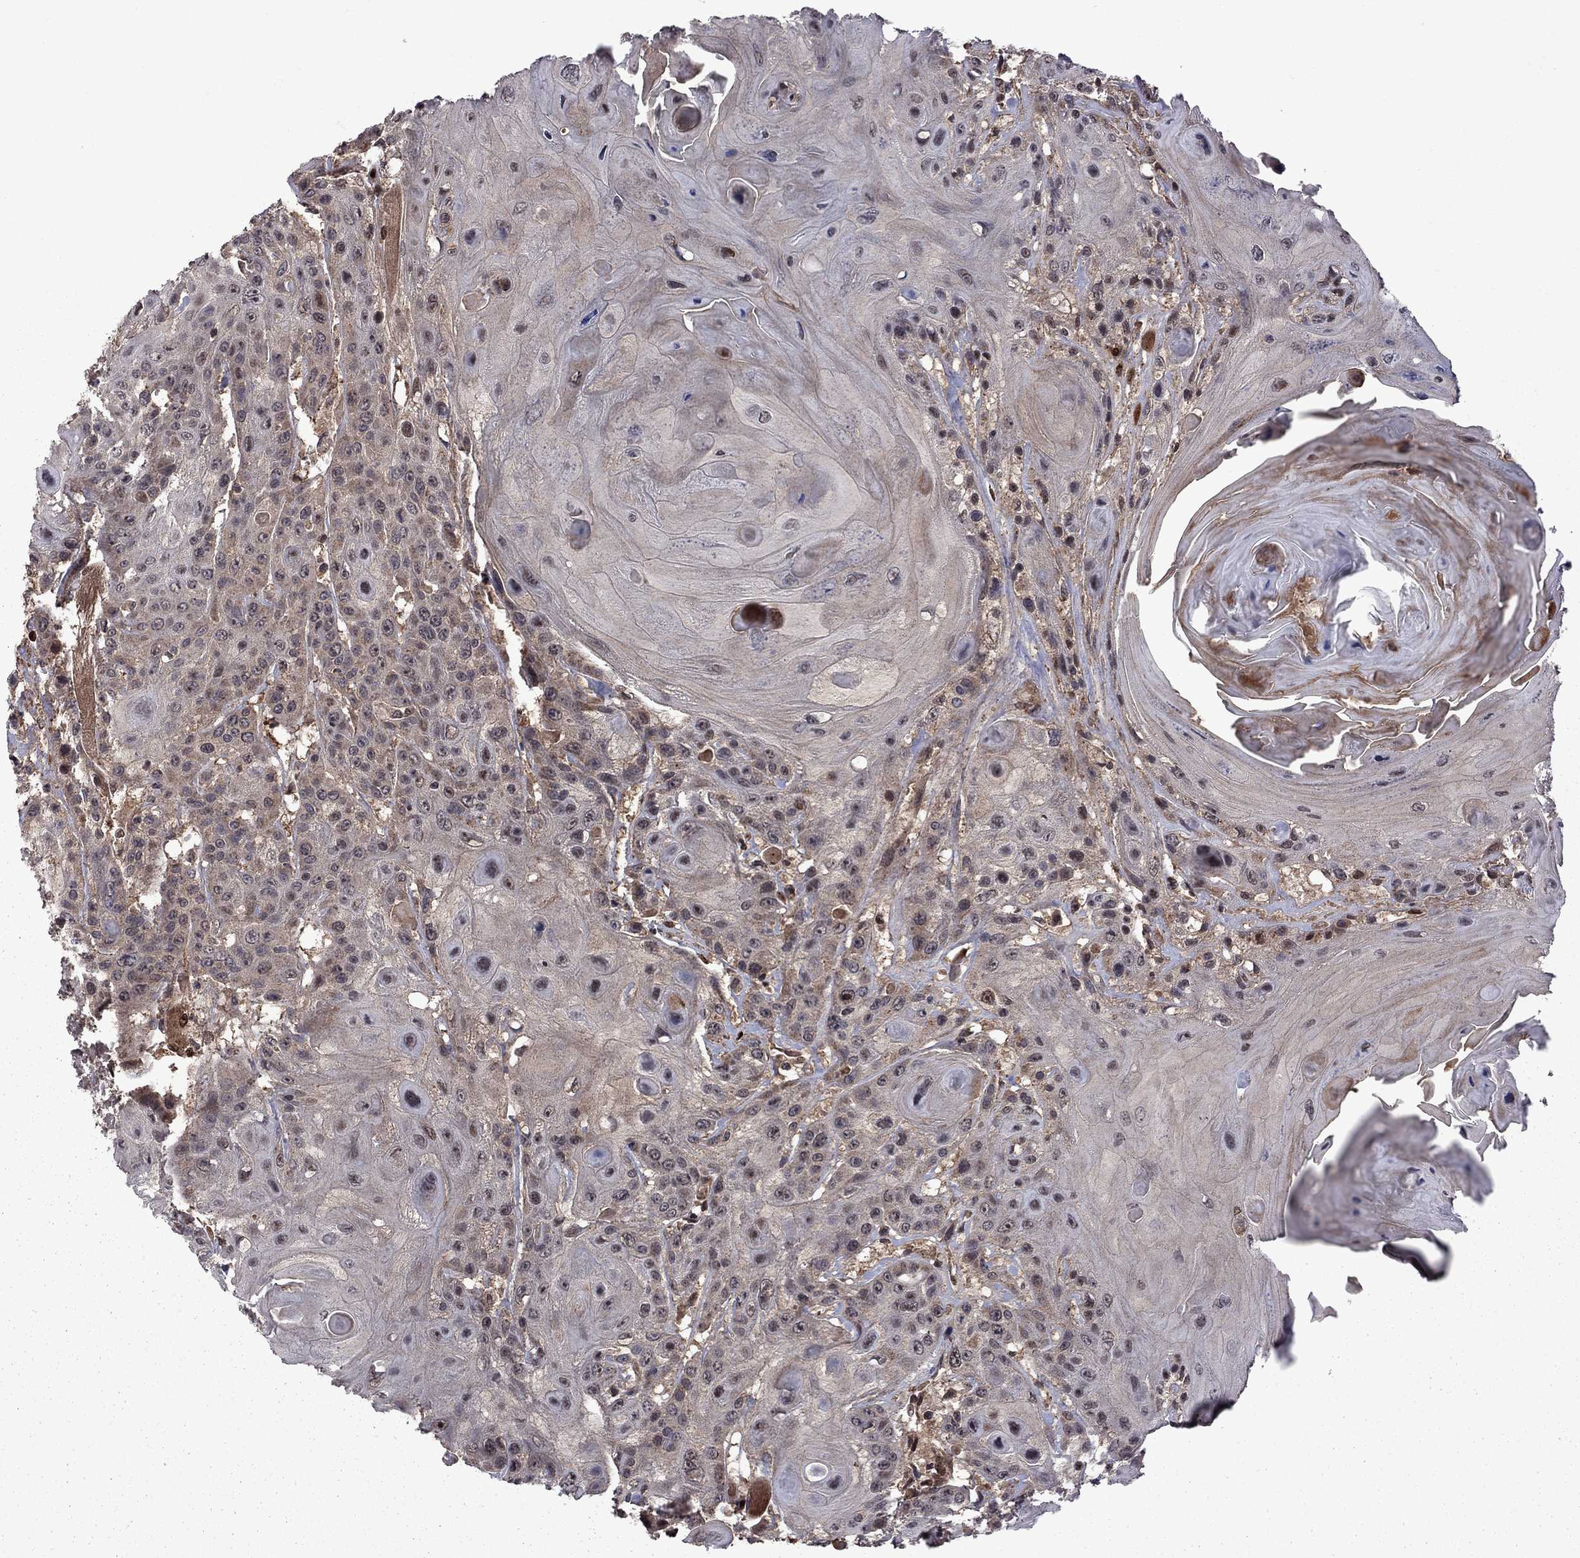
{"staining": {"intensity": "weak", "quantity": "<25%", "location": "cytoplasmic/membranous"}, "tissue": "head and neck cancer", "cell_type": "Tumor cells", "image_type": "cancer", "snomed": [{"axis": "morphology", "description": "Squamous cell carcinoma, NOS"}, {"axis": "topography", "description": "Head-Neck"}], "caption": "This is an immunohistochemistry micrograph of human head and neck cancer. There is no expression in tumor cells.", "gene": "IPP", "patient": {"sex": "female", "age": 59}}